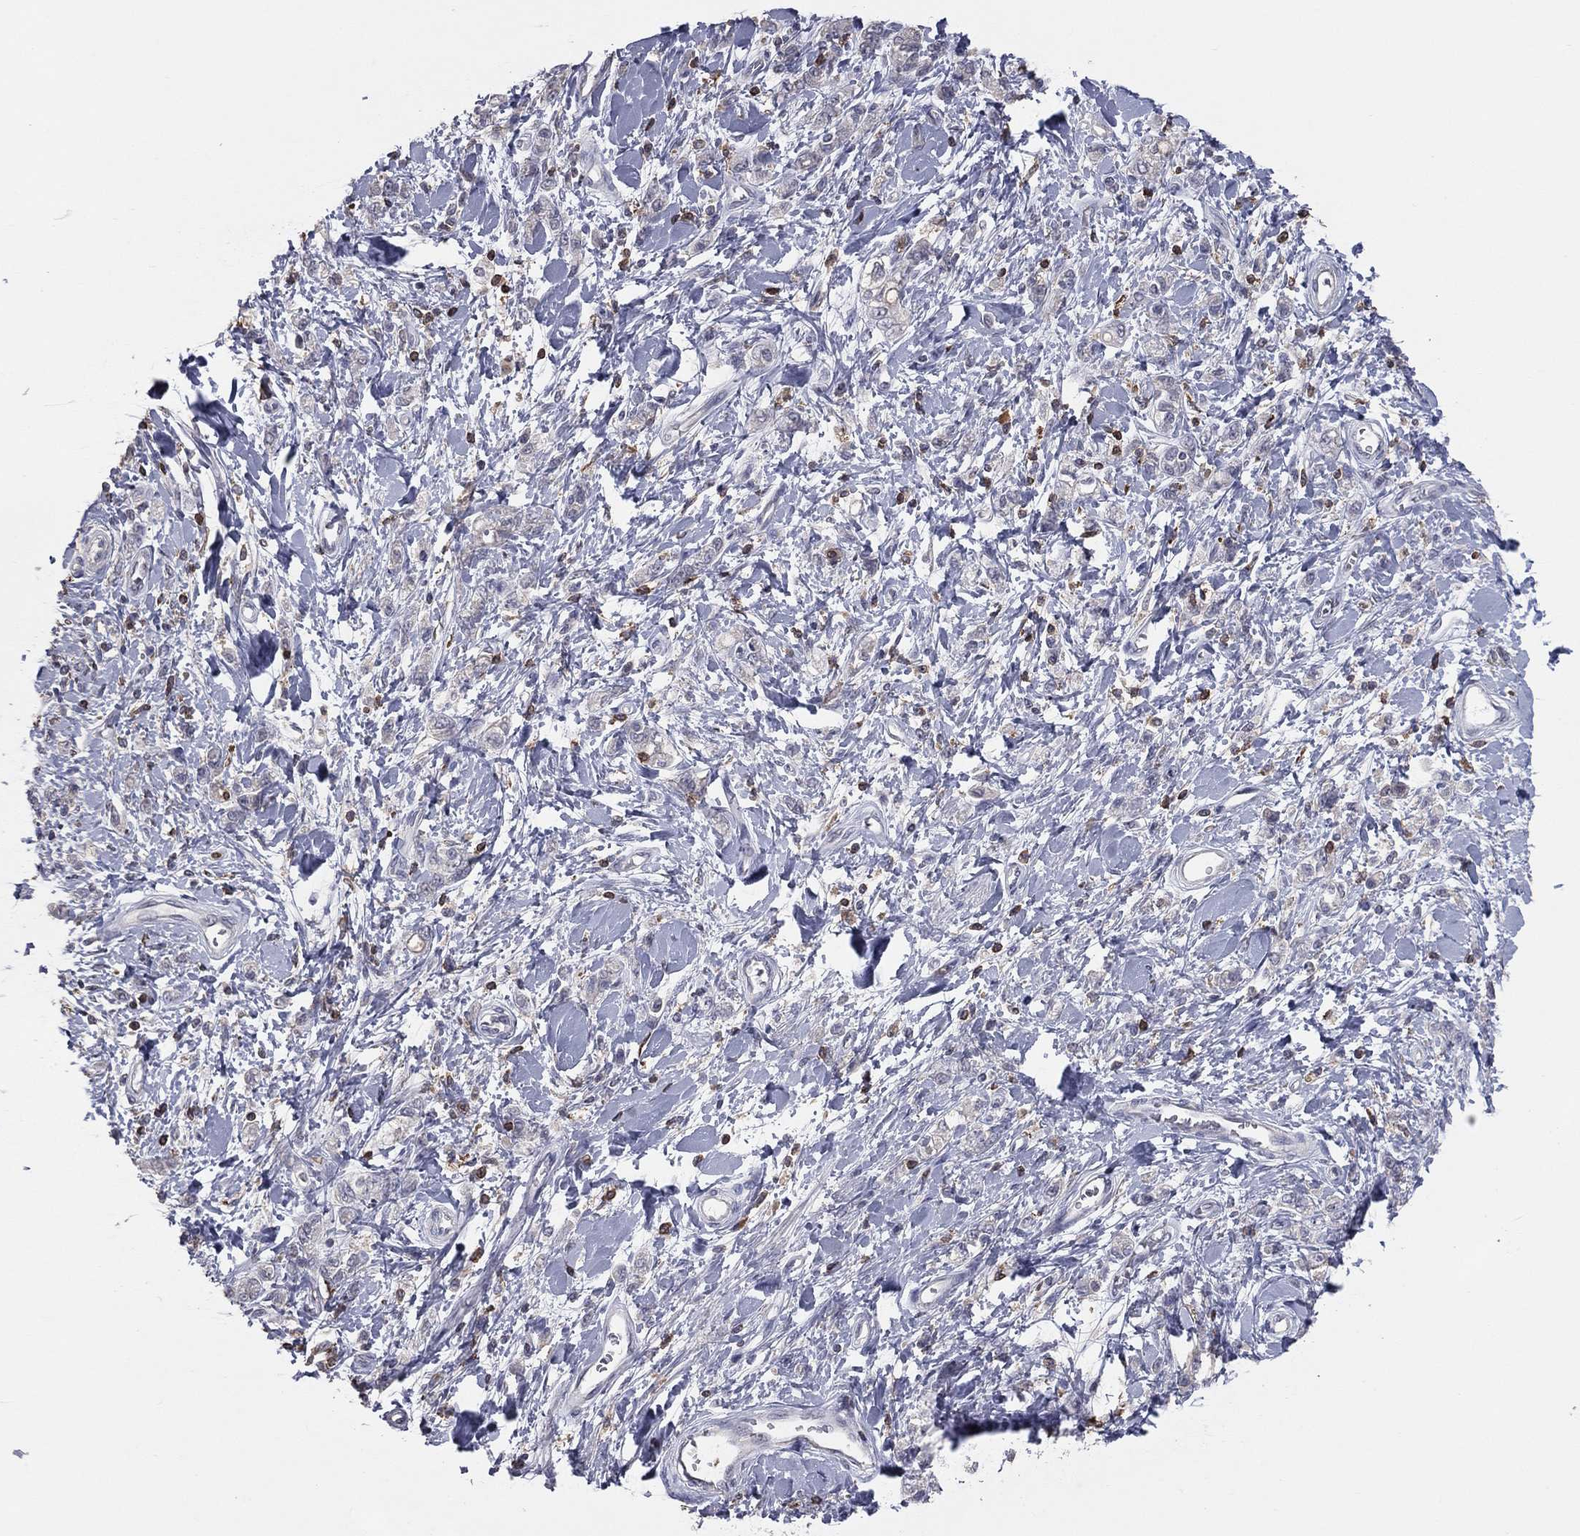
{"staining": {"intensity": "negative", "quantity": "none", "location": "none"}, "tissue": "stomach cancer", "cell_type": "Tumor cells", "image_type": "cancer", "snomed": [{"axis": "morphology", "description": "Adenocarcinoma, NOS"}, {"axis": "topography", "description": "Stomach"}], "caption": "Stomach cancer (adenocarcinoma) was stained to show a protein in brown. There is no significant positivity in tumor cells. (Brightfield microscopy of DAB (3,3'-diaminobenzidine) IHC at high magnification).", "gene": "PSTPIP1", "patient": {"sex": "male", "age": 77}}